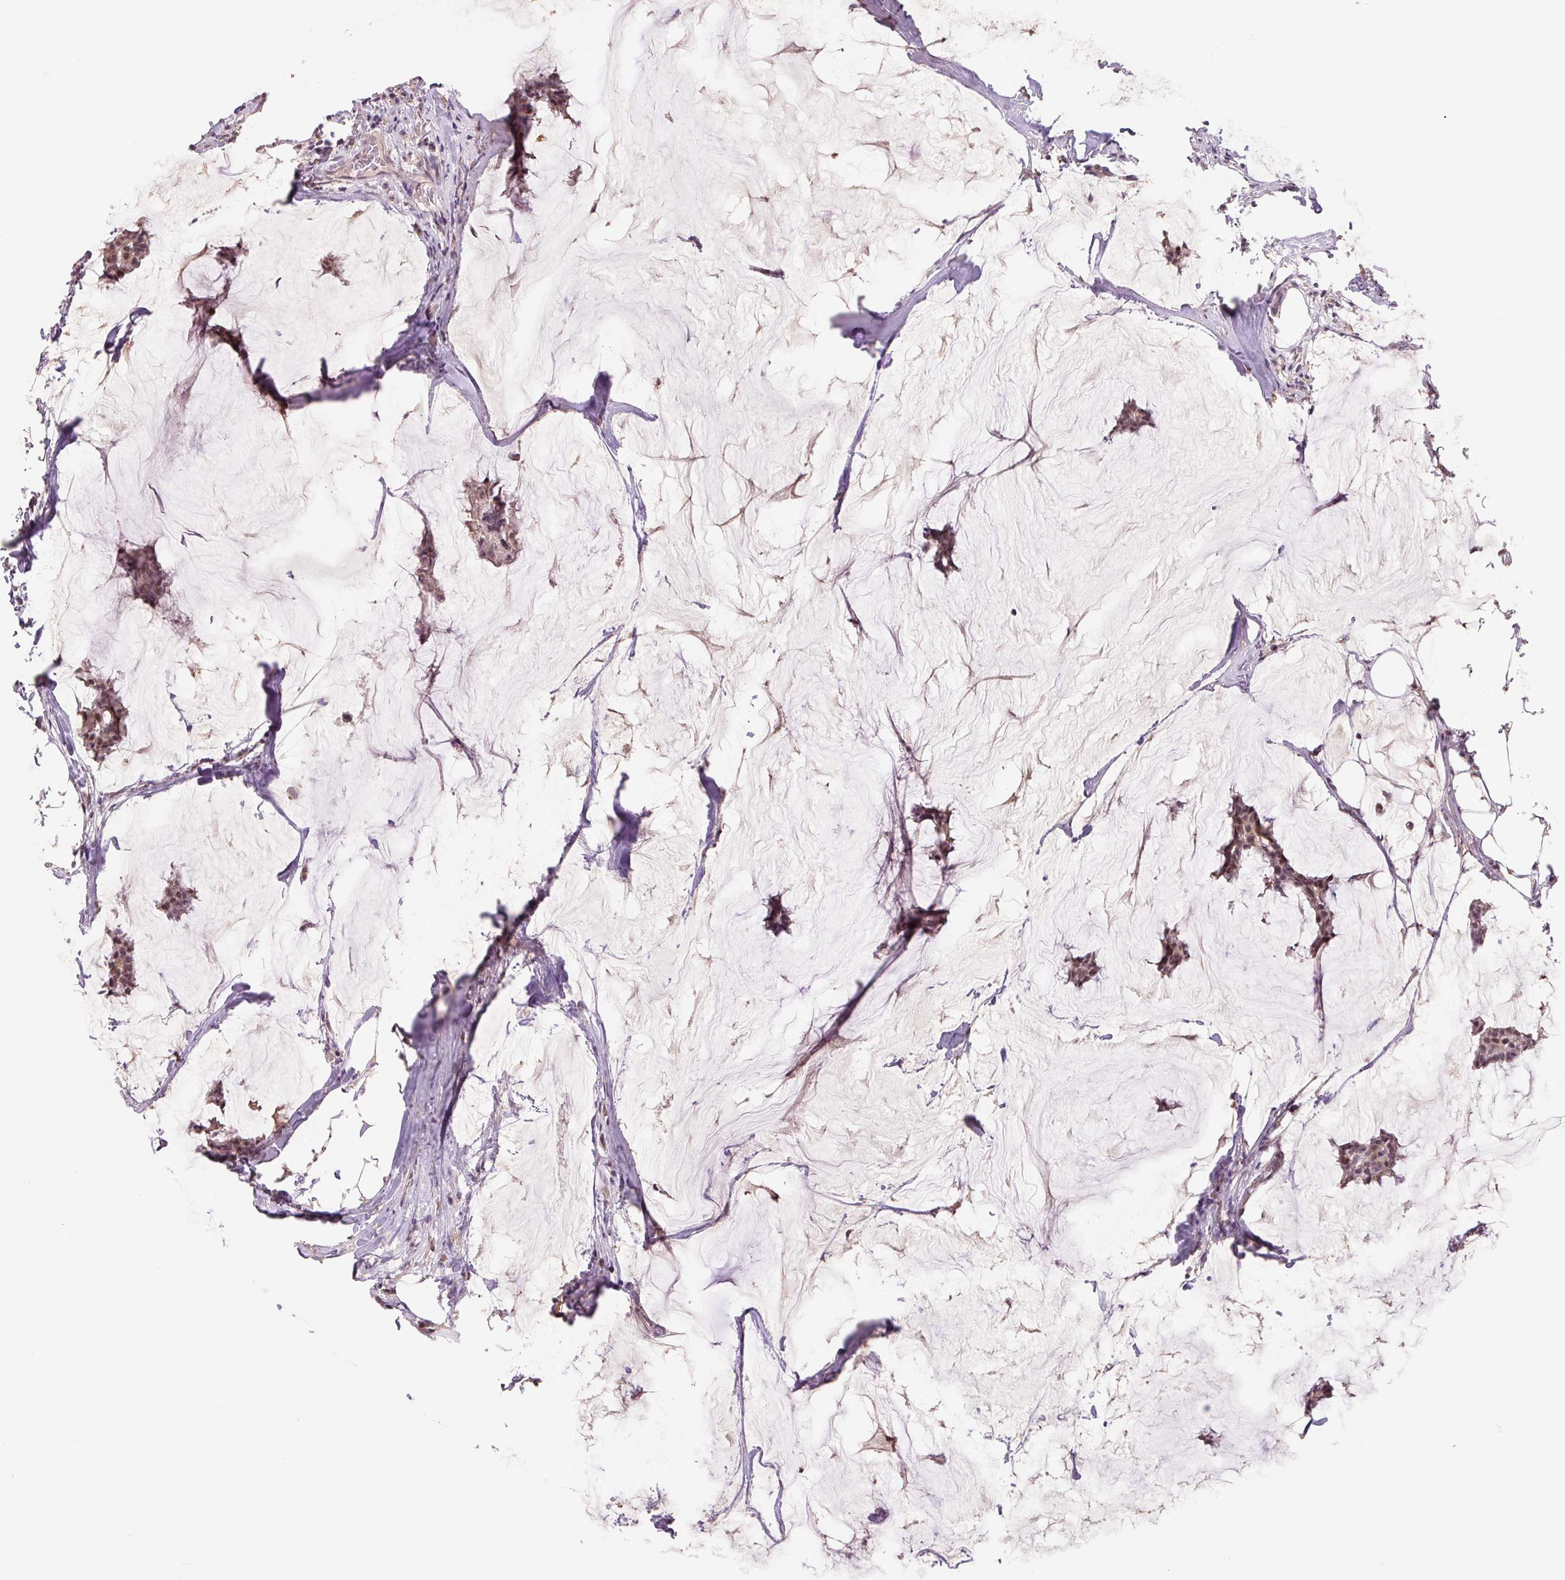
{"staining": {"intensity": "weak", "quantity": ">75%", "location": "cytoplasmic/membranous,nuclear"}, "tissue": "breast cancer", "cell_type": "Tumor cells", "image_type": "cancer", "snomed": [{"axis": "morphology", "description": "Duct carcinoma"}, {"axis": "topography", "description": "Breast"}], "caption": "Immunohistochemical staining of human breast invasive ductal carcinoma demonstrates low levels of weak cytoplasmic/membranous and nuclear protein positivity in approximately >75% of tumor cells.", "gene": "MFSD9", "patient": {"sex": "female", "age": 93}}